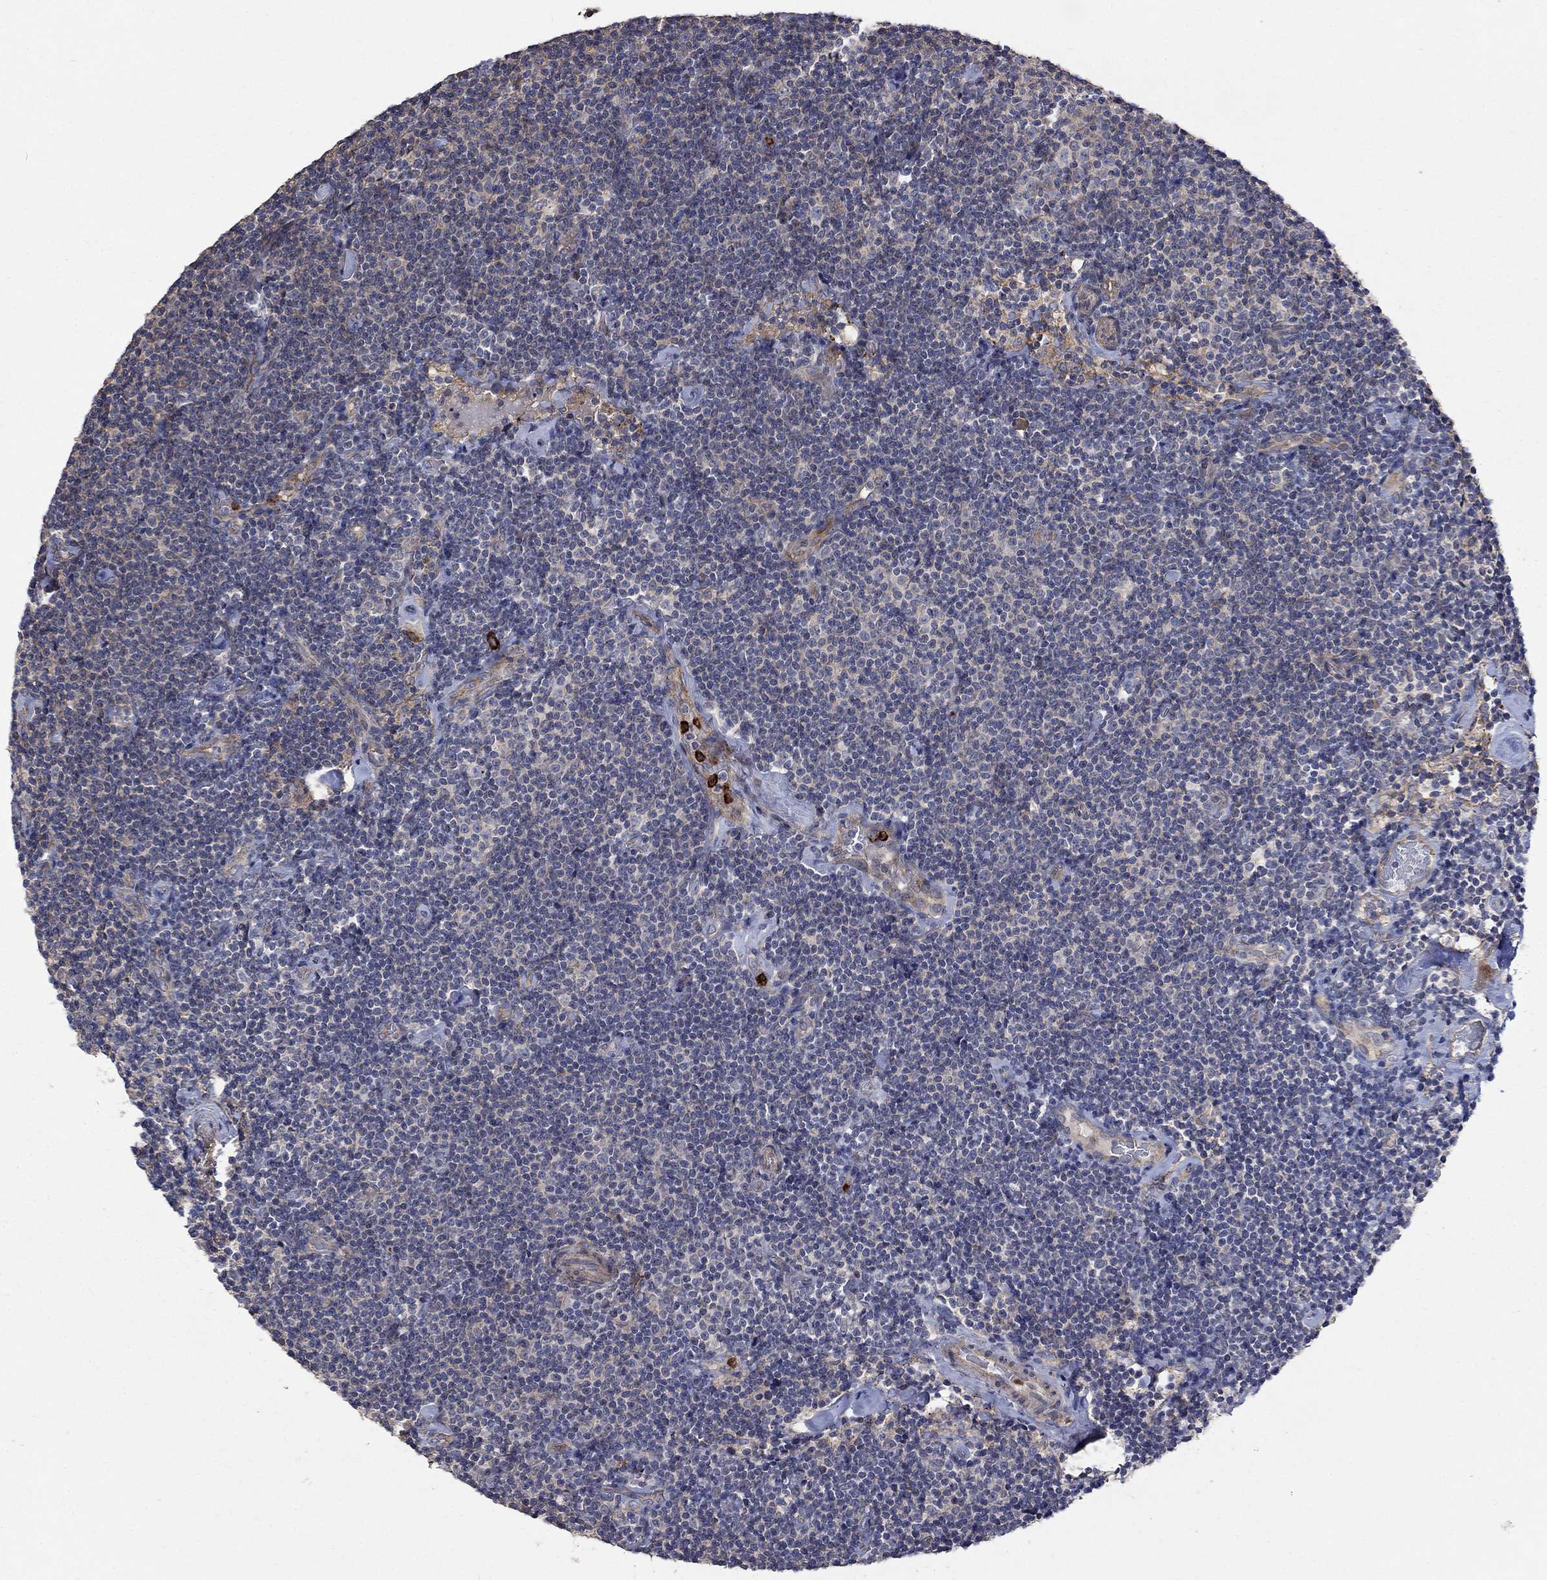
{"staining": {"intensity": "negative", "quantity": "none", "location": "none"}, "tissue": "lymphoma", "cell_type": "Tumor cells", "image_type": "cancer", "snomed": [{"axis": "morphology", "description": "Malignant lymphoma, non-Hodgkin's type, Low grade"}, {"axis": "topography", "description": "Lymph node"}], "caption": "High power microscopy photomicrograph of an immunohistochemistry (IHC) histopathology image of malignant lymphoma, non-Hodgkin's type (low-grade), revealing no significant positivity in tumor cells. The staining is performed using DAB (3,3'-diaminobenzidine) brown chromogen with nuclei counter-stained in using hematoxylin.", "gene": "VCAN", "patient": {"sex": "male", "age": 81}}